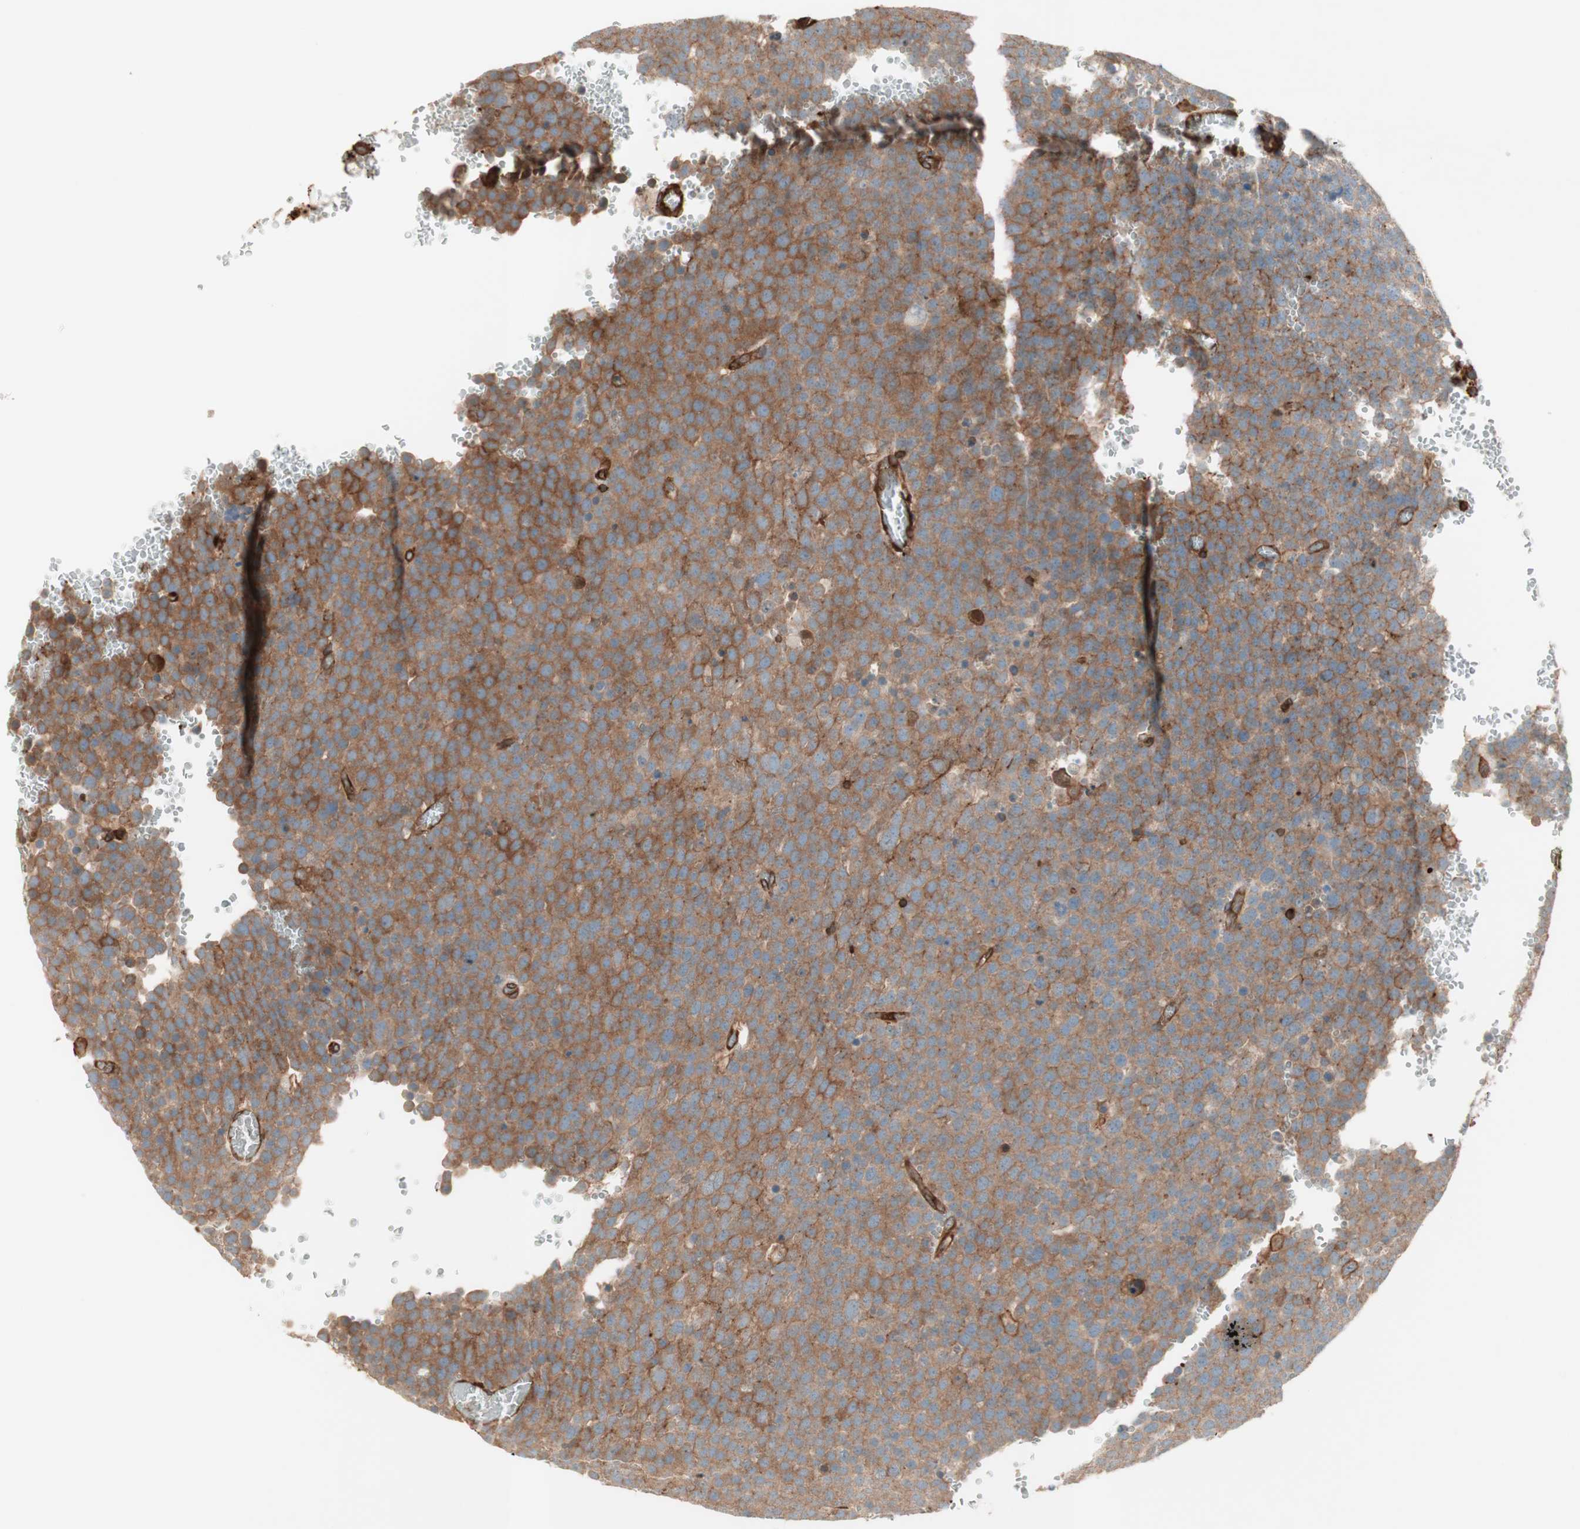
{"staining": {"intensity": "moderate", "quantity": ">75%", "location": "cytoplasmic/membranous"}, "tissue": "testis cancer", "cell_type": "Tumor cells", "image_type": "cancer", "snomed": [{"axis": "morphology", "description": "Seminoma, NOS"}, {"axis": "topography", "description": "Testis"}], "caption": "Tumor cells exhibit moderate cytoplasmic/membranous positivity in about >75% of cells in testis cancer (seminoma).", "gene": "TCP11L1", "patient": {"sex": "male", "age": 71}}